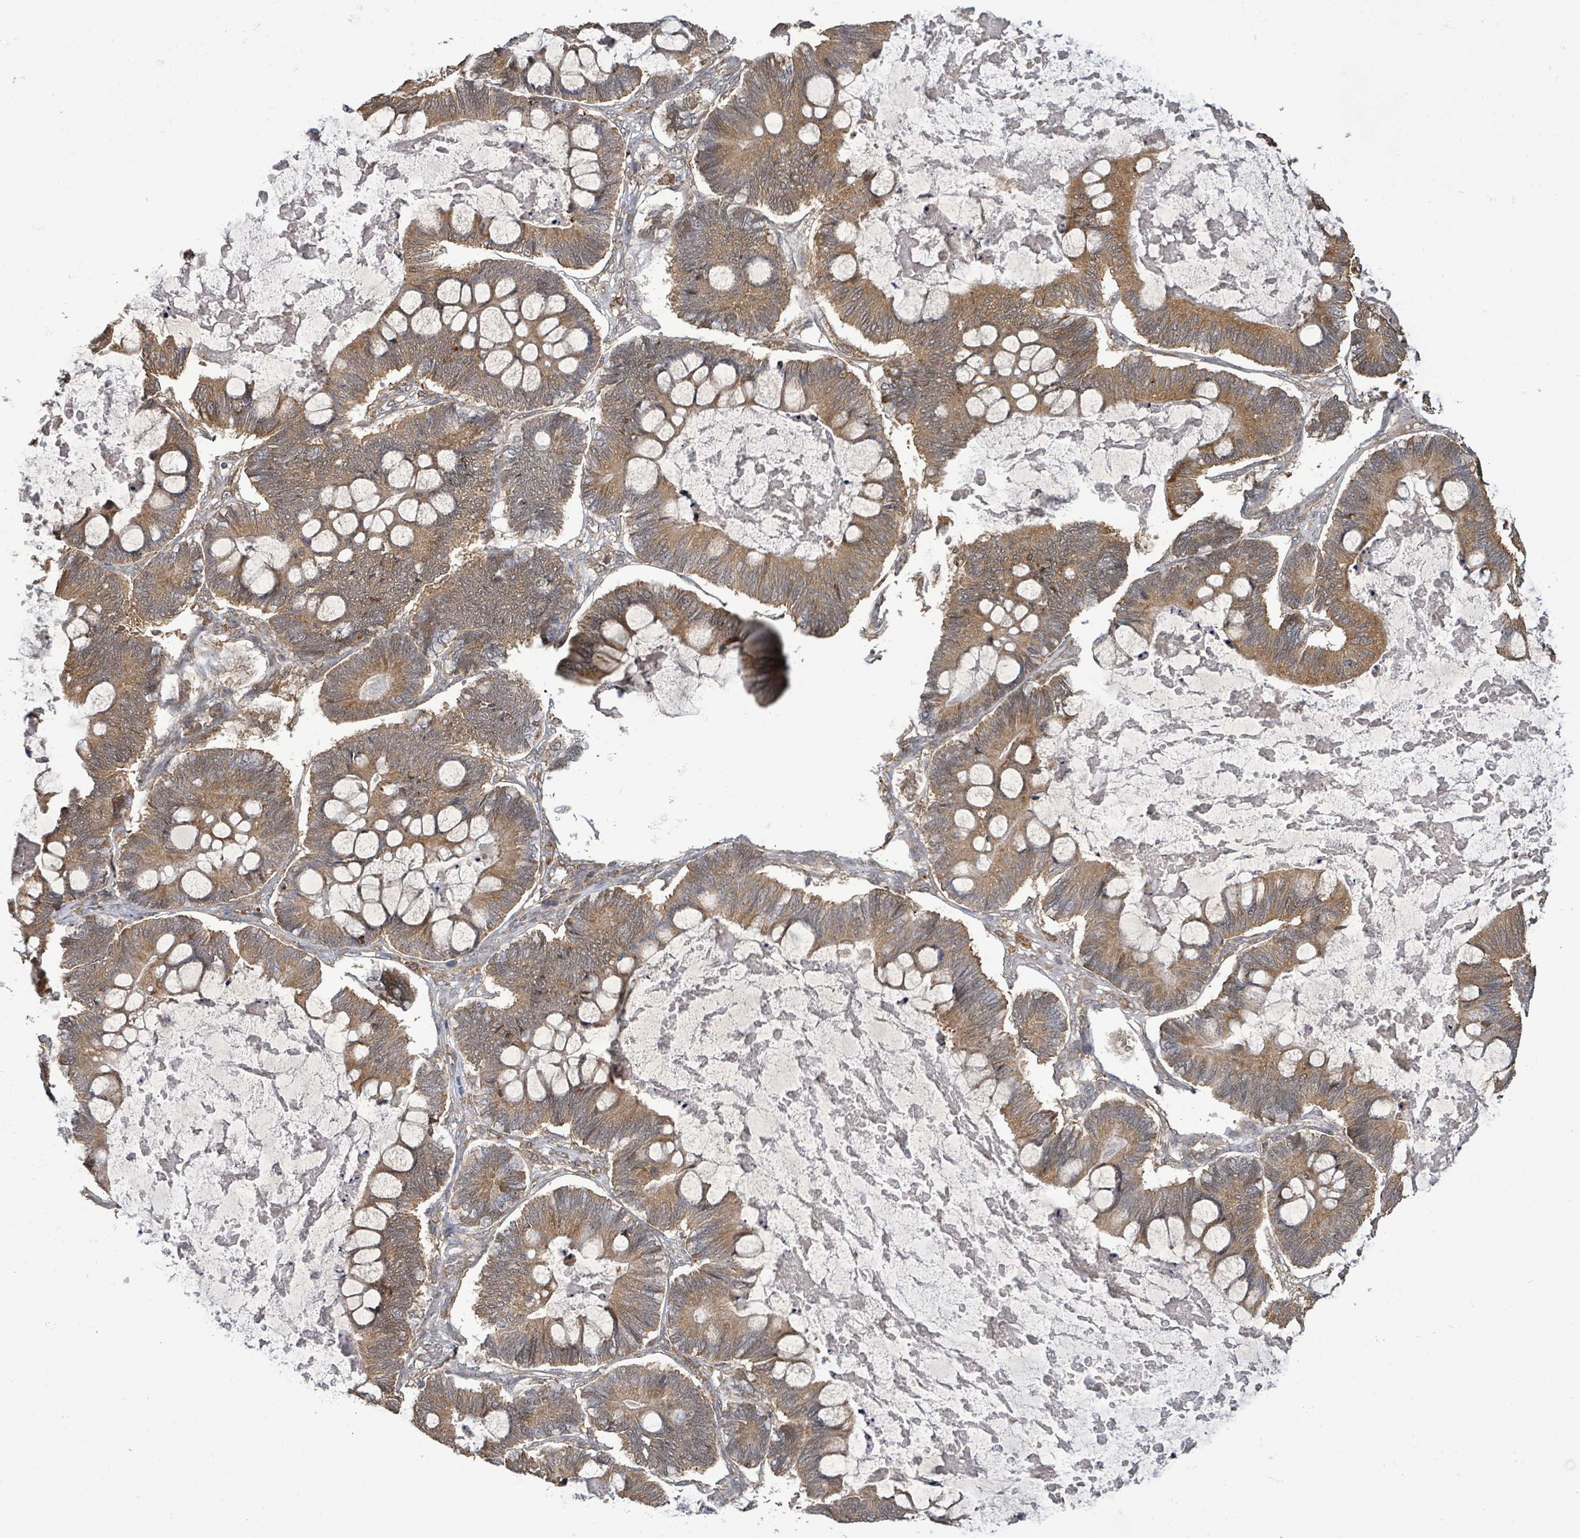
{"staining": {"intensity": "moderate", "quantity": ">75%", "location": "cytoplasmic/membranous"}, "tissue": "ovarian cancer", "cell_type": "Tumor cells", "image_type": "cancer", "snomed": [{"axis": "morphology", "description": "Cystadenocarcinoma, mucinous, NOS"}, {"axis": "topography", "description": "Ovary"}], "caption": "The immunohistochemical stain highlights moderate cytoplasmic/membranous staining in tumor cells of ovarian cancer tissue. The staining is performed using DAB (3,3'-diaminobenzidine) brown chromogen to label protein expression. The nuclei are counter-stained blue using hematoxylin.", "gene": "ARPIN", "patient": {"sex": "female", "age": 61}}